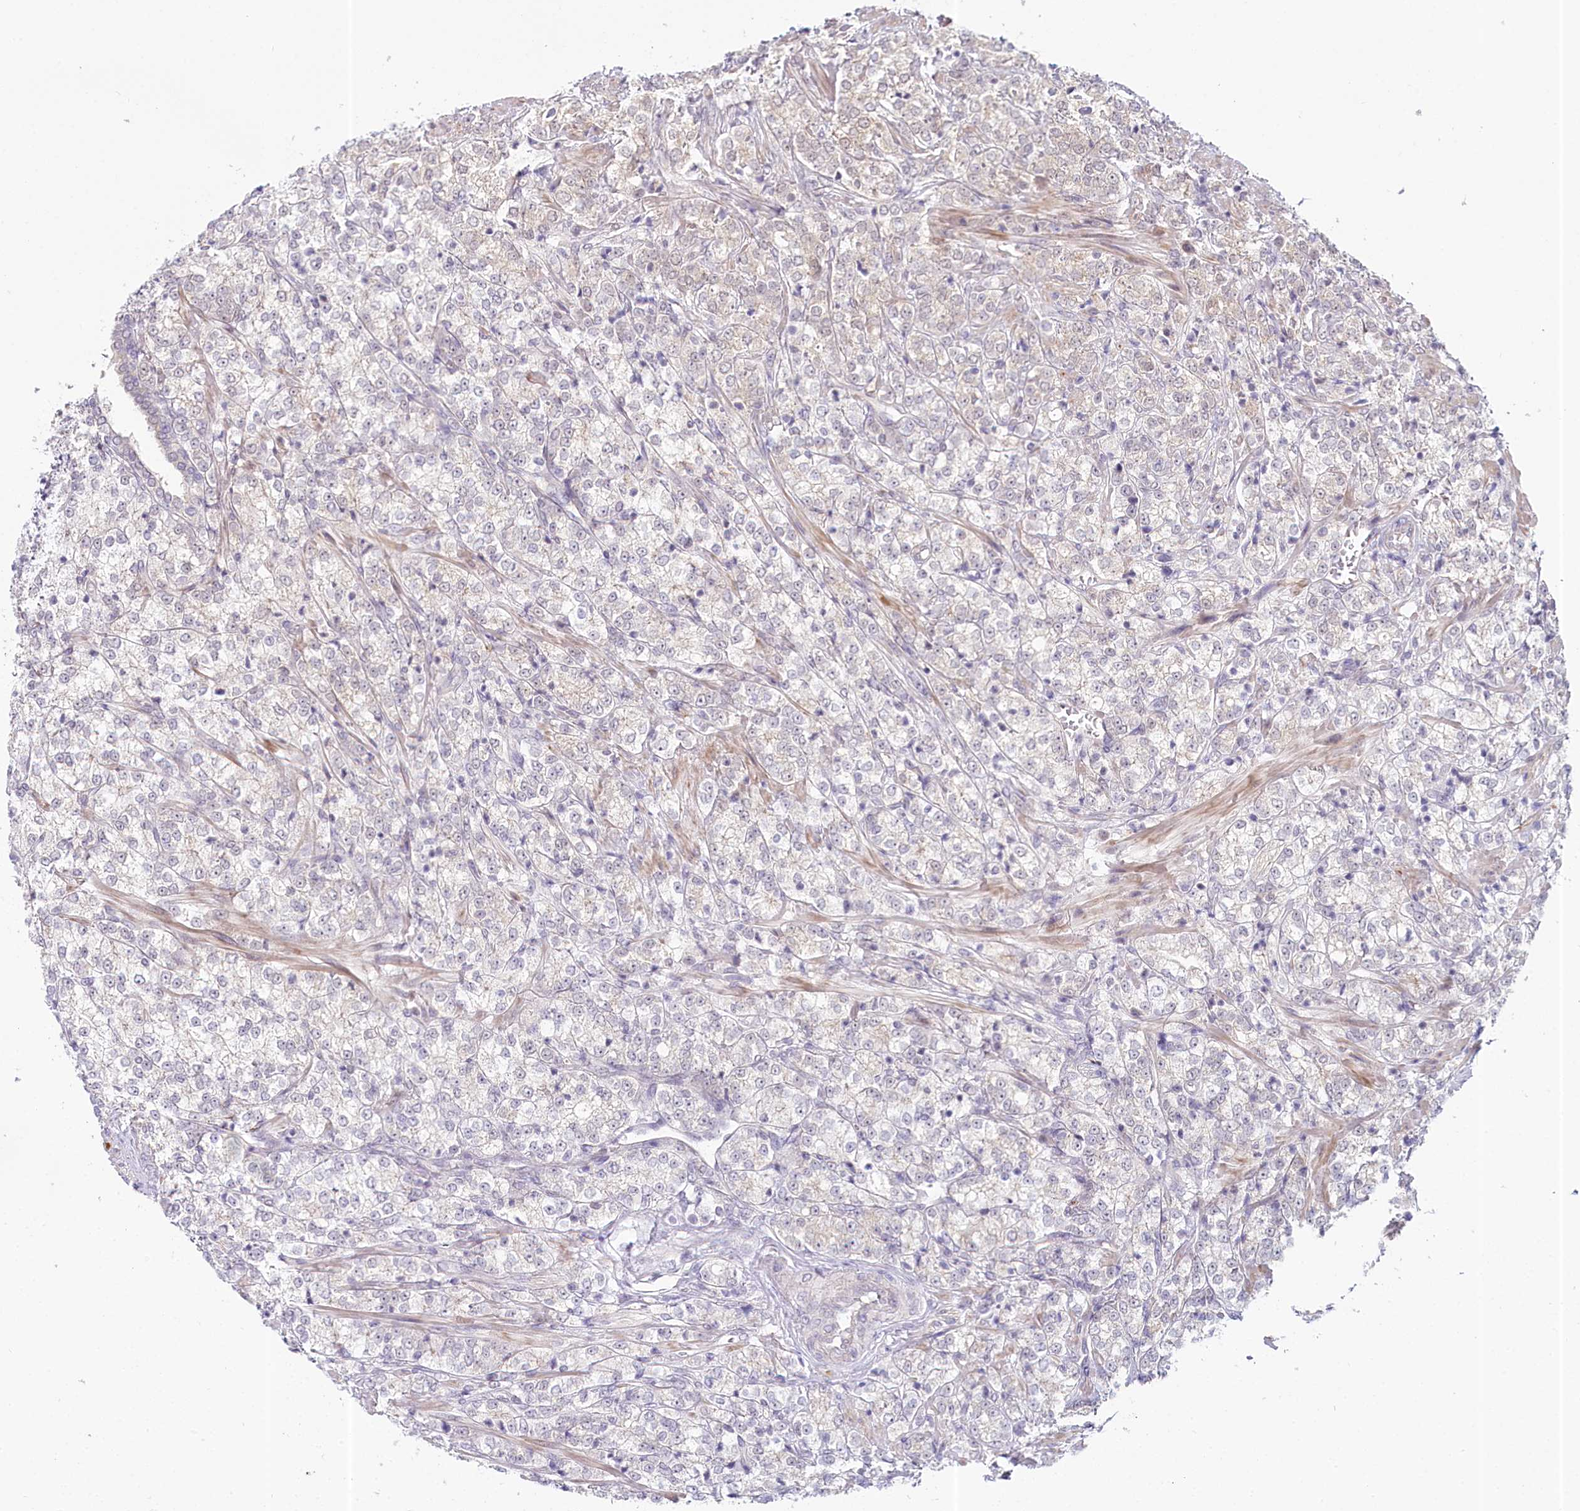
{"staining": {"intensity": "negative", "quantity": "none", "location": "none"}, "tissue": "prostate cancer", "cell_type": "Tumor cells", "image_type": "cancer", "snomed": [{"axis": "morphology", "description": "Adenocarcinoma, High grade"}, {"axis": "topography", "description": "Prostate"}], "caption": "This is an immunohistochemistry micrograph of adenocarcinoma (high-grade) (prostate). There is no staining in tumor cells.", "gene": "AMTN", "patient": {"sex": "male", "age": 69}}